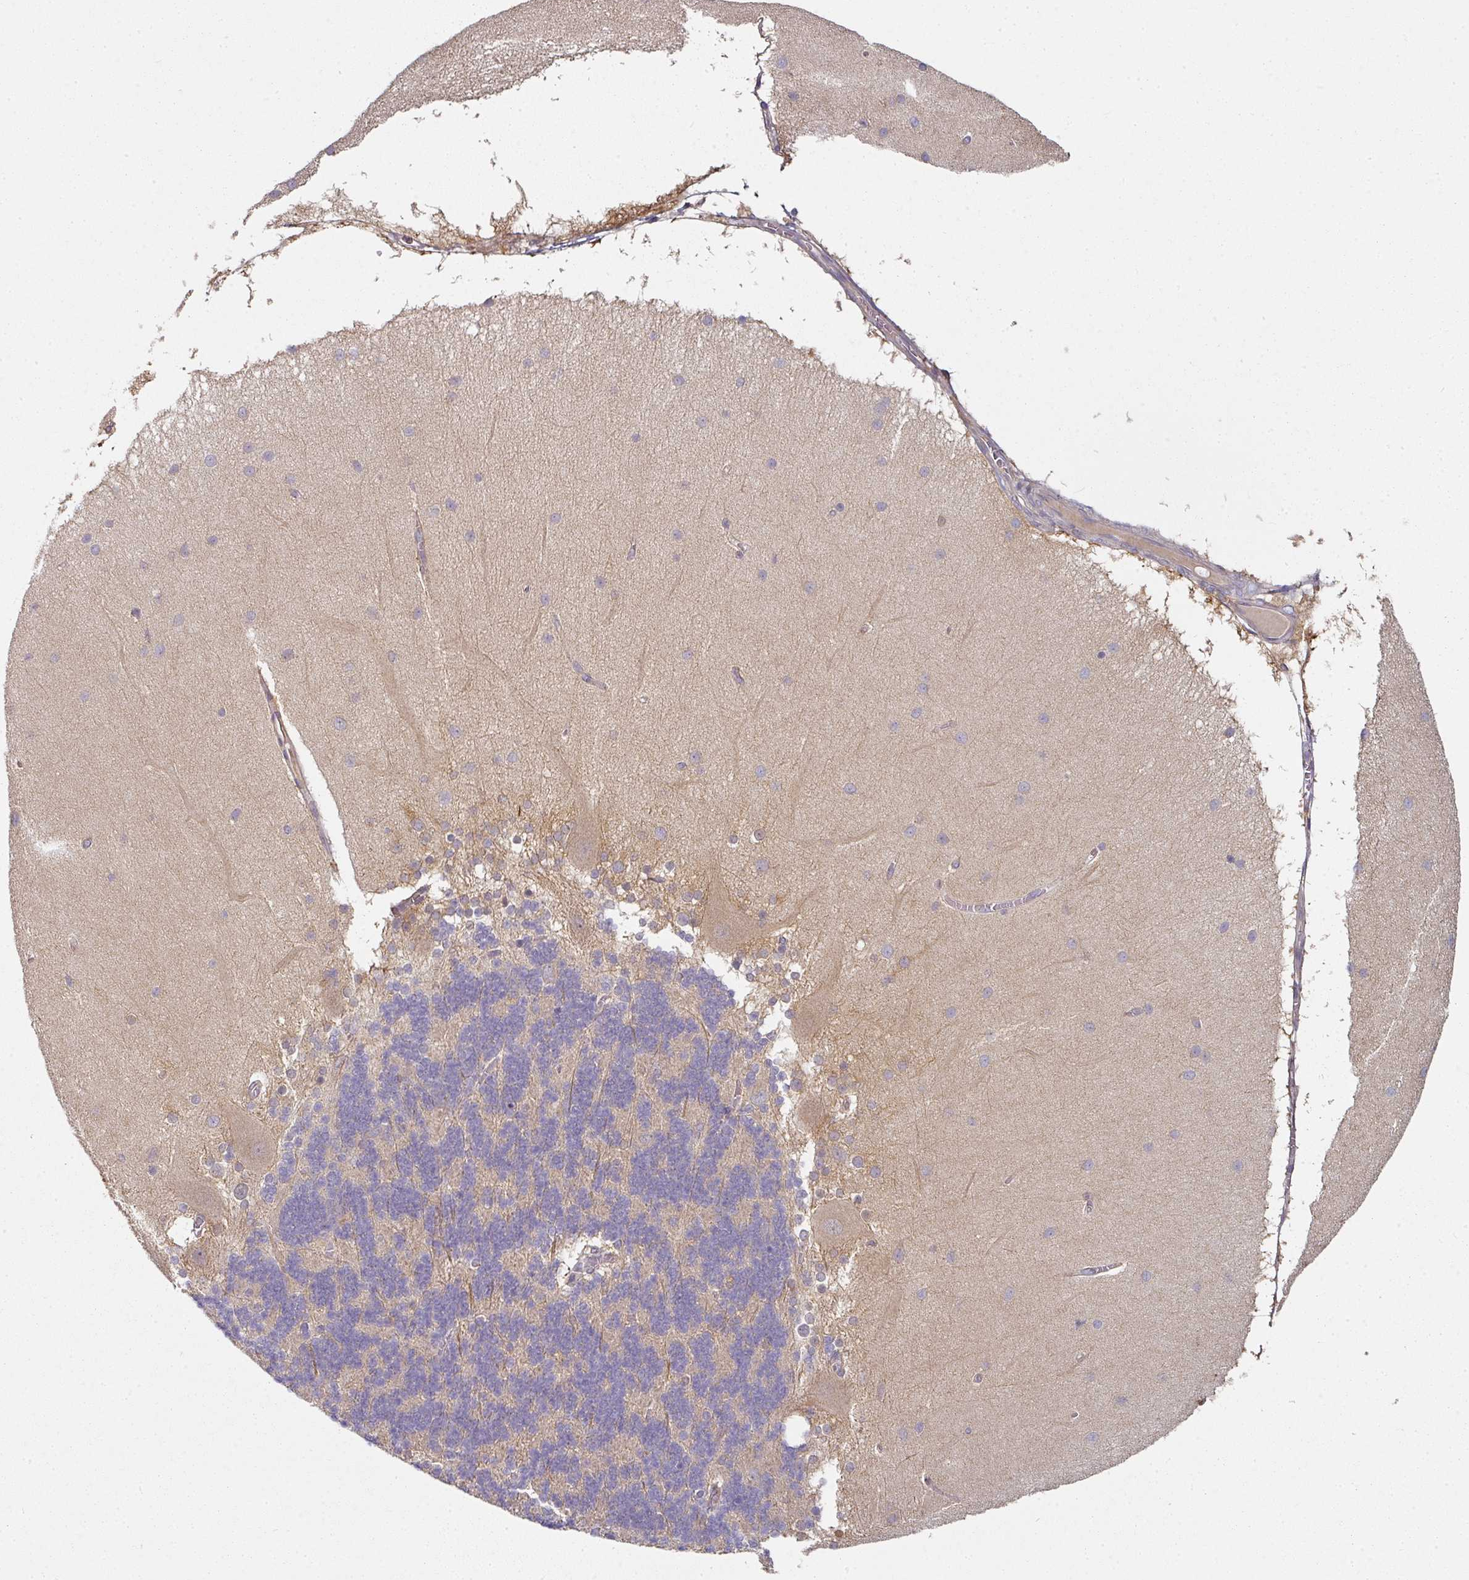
{"staining": {"intensity": "weak", "quantity": "<25%", "location": "cytoplasmic/membranous"}, "tissue": "cerebellum", "cell_type": "Cells in granular layer", "image_type": "normal", "snomed": [{"axis": "morphology", "description": "Normal tissue, NOS"}, {"axis": "topography", "description": "Cerebellum"}], "caption": "IHC histopathology image of unremarkable cerebellum: cerebellum stained with DAB (3,3'-diaminobenzidine) shows no significant protein staining in cells in granular layer.", "gene": "MAP2K2", "patient": {"sex": "female", "age": 54}}